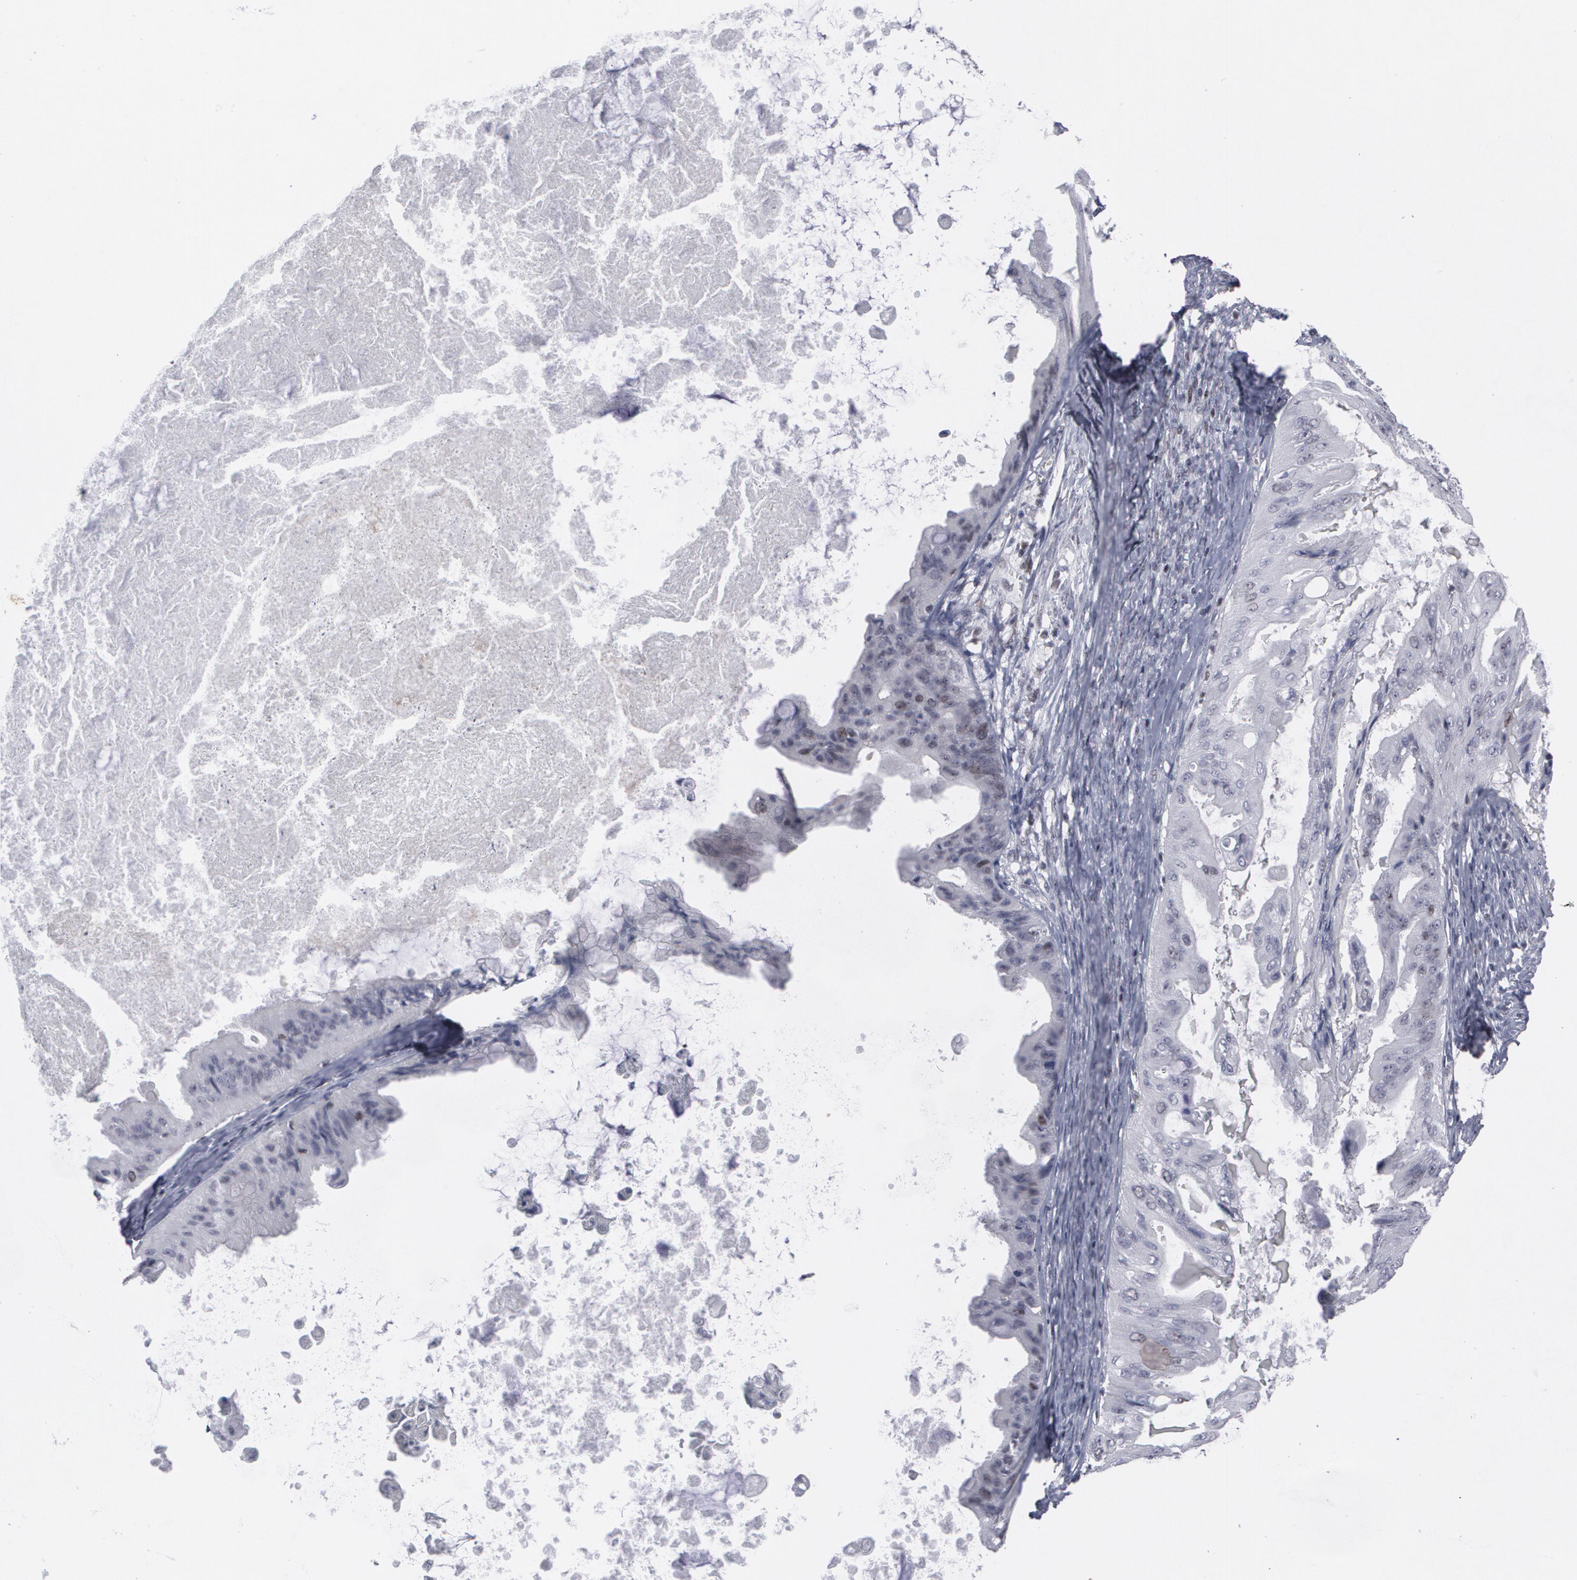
{"staining": {"intensity": "weak", "quantity": "<25%", "location": "nuclear"}, "tissue": "ovarian cancer", "cell_type": "Tumor cells", "image_type": "cancer", "snomed": [{"axis": "morphology", "description": "Cystadenocarcinoma, mucinous, NOS"}, {"axis": "topography", "description": "Ovary"}], "caption": "Immunohistochemistry (IHC) photomicrograph of neoplastic tissue: human mucinous cystadenocarcinoma (ovarian) stained with DAB exhibits no significant protein expression in tumor cells.", "gene": "MCL1", "patient": {"sex": "female", "age": 37}}